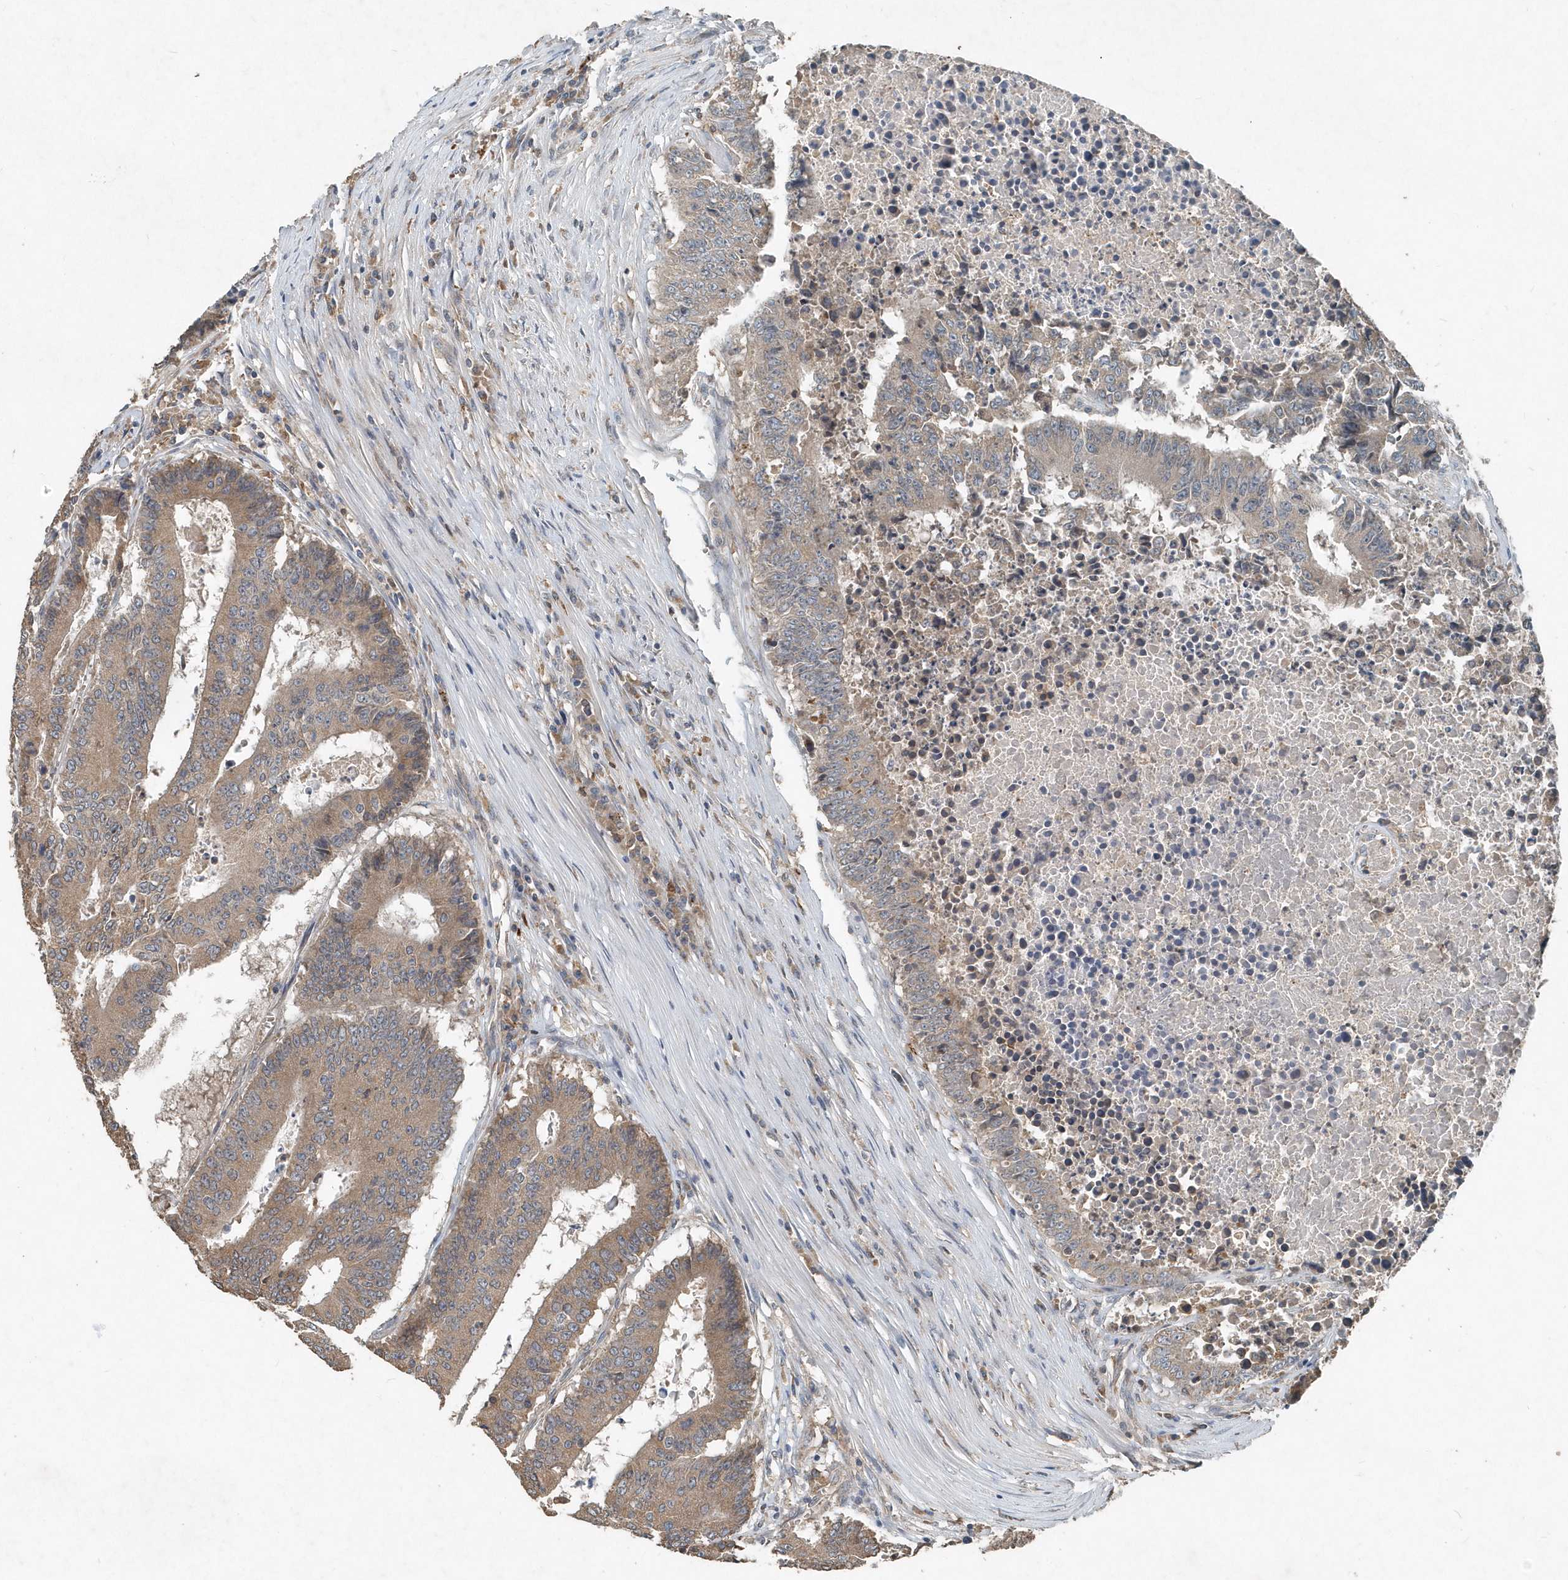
{"staining": {"intensity": "weak", "quantity": "25%-75%", "location": "cytoplasmic/membranous"}, "tissue": "colorectal cancer", "cell_type": "Tumor cells", "image_type": "cancer", "snomed": [{"axis": "morphology", "description": "Adenocarcinoma, NOS"}, {"axis": "topography", "description": "Colon"}], "caption": "Tumor cells reveal low levels of weak cytoplasmic/membranous positivity in about 25%-75% of cells in human adenocarcinoma (colorectal). The protein of interest is shown in brown color, while the nuclei are stained blue.", "gene": "SCFD2", "patient": {"sex": "male", "age": 87}}